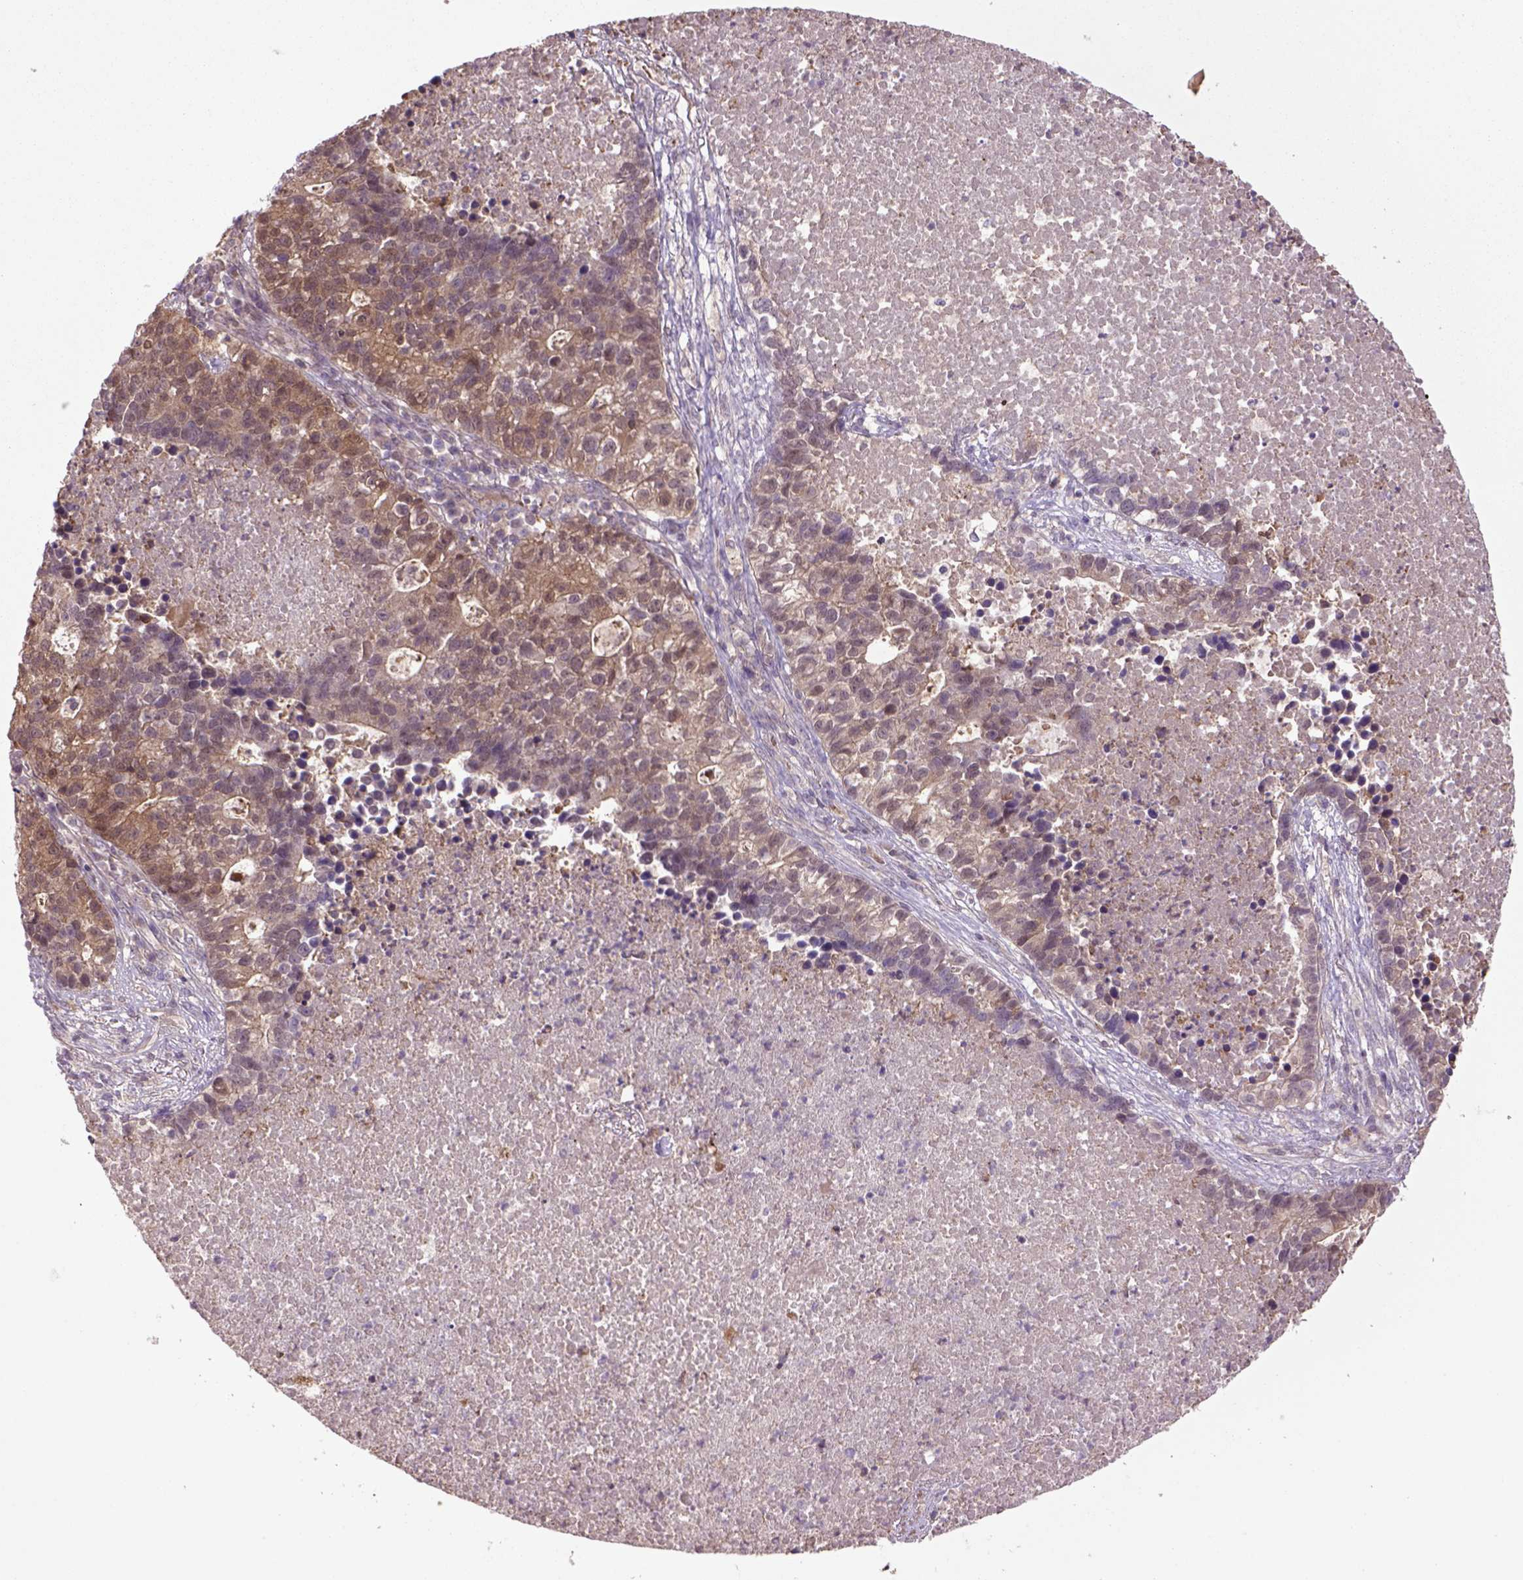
{"staining": {"intensity": "moderate", "quantity": ">75%", "location": "cytoplasmic/membranous,nuclear"}, "tissue": "lung cancer", "cell_type": "Tumor cells", "image_type": "cancer", "snomed": [{"axis": "morphology", "description": "Adenocarcinoma, NOS"}, {"axis": "topography", "description": "Lung"}], "caption": "DAB (3,3'-diaminobenzidine) immunohistochemical staining of human lung adenocarcinoma reveals moderate cytoplasmic/membranous and nuclear protein positivity in about >75% of tumor cells.", "gene": "HSPBP1", "patient": {"sex": "male", "age": 57}}